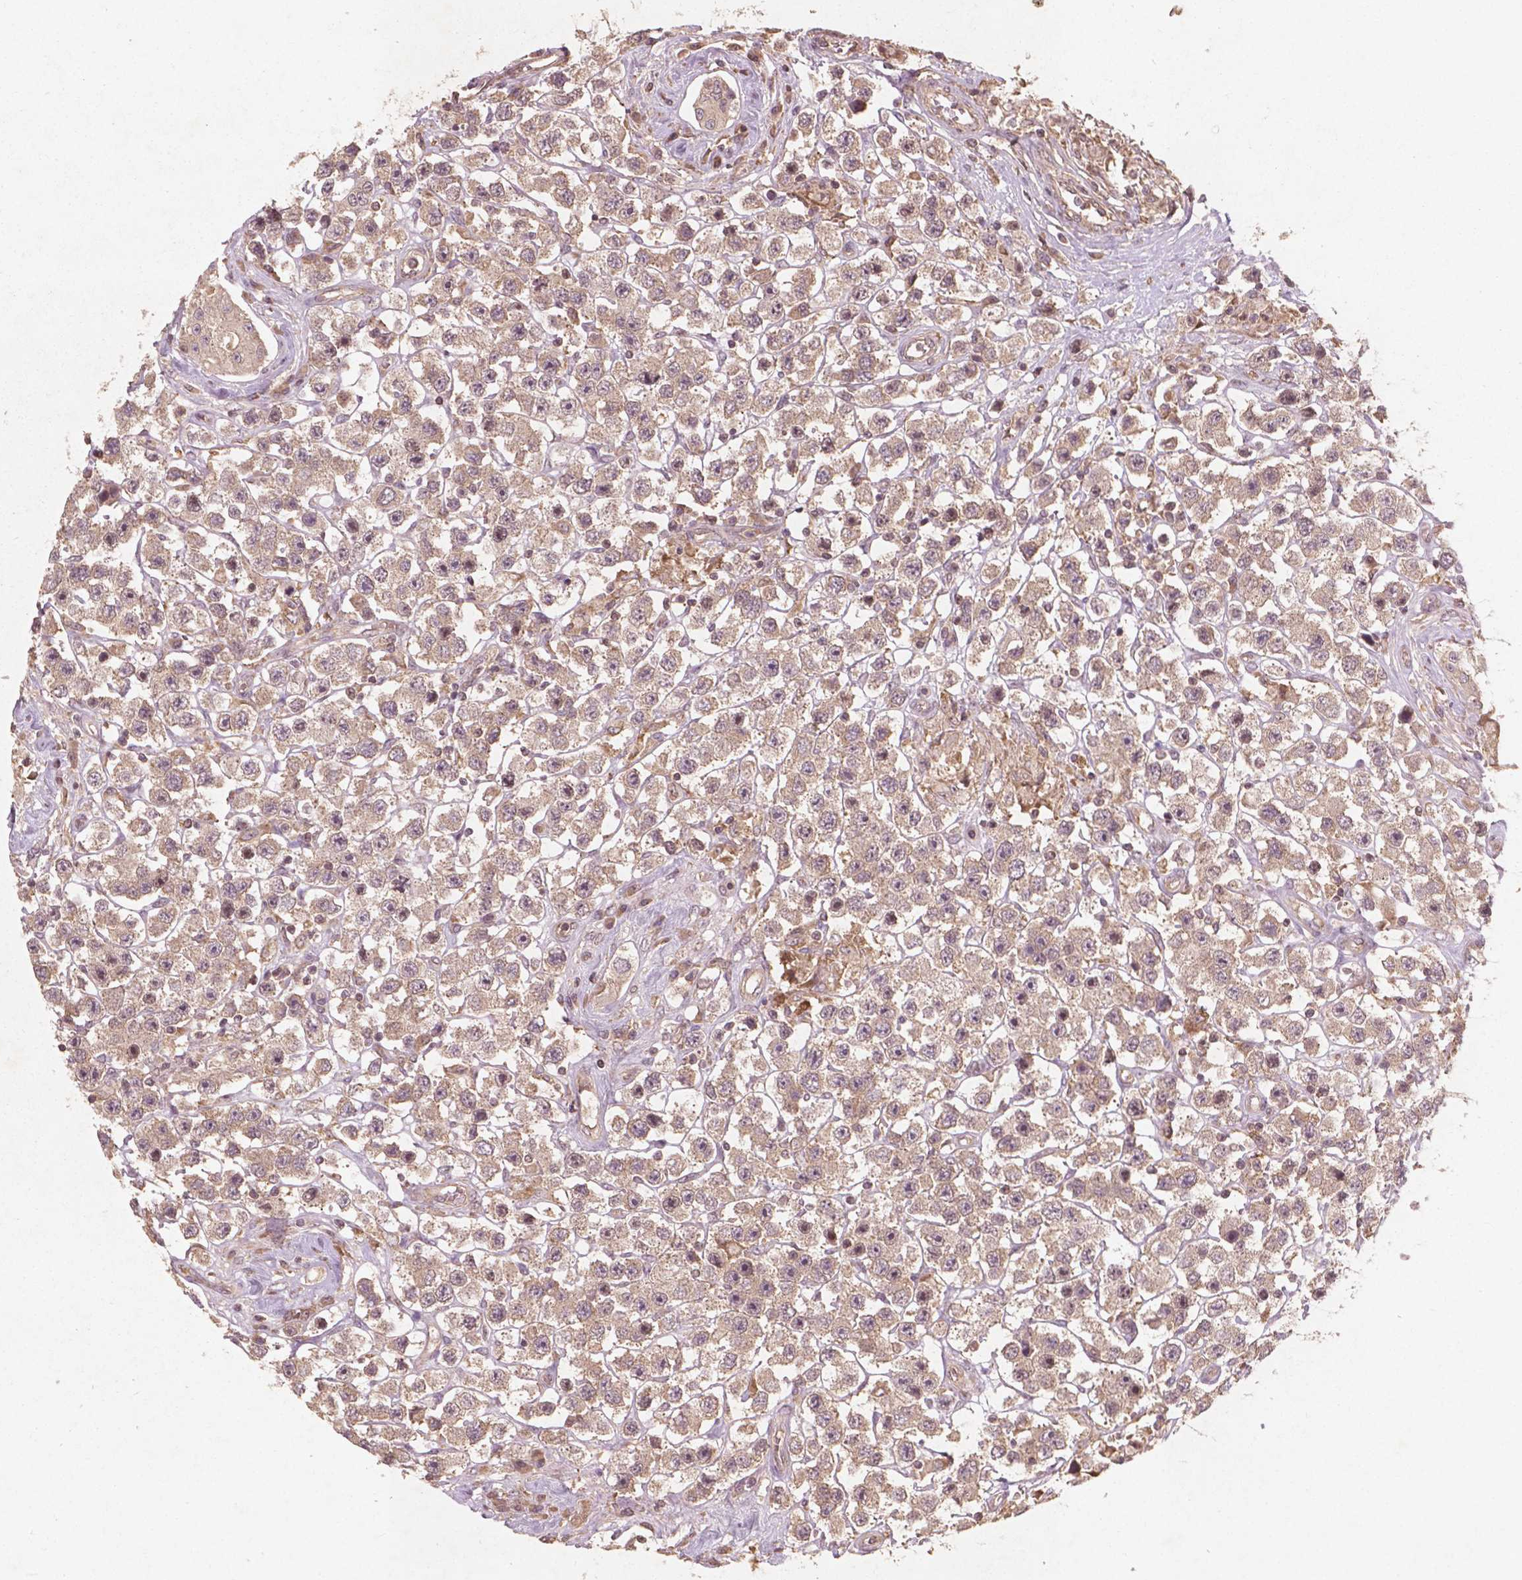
{"staining": {"intensity": "weak", "quantity": ">75%", "location": "cytoplasmic/membranous"}, "tissue": "testis cancer", "cell_type": "Tumor cells", "image_type": "cancer", "snomed": [{"axis": "morphology", "description": "Seminoma, NOS"}, {"axis": "topography", "description": "Testis"}], "caption": "An image of human testis cancer stained for a protein shows weak cytoplasmic/membranous brown staining in tumor cells. Nuclei are stained in blue.", "gene": "CYFIP2", "patient": {"sex": "male", "age": 45}}